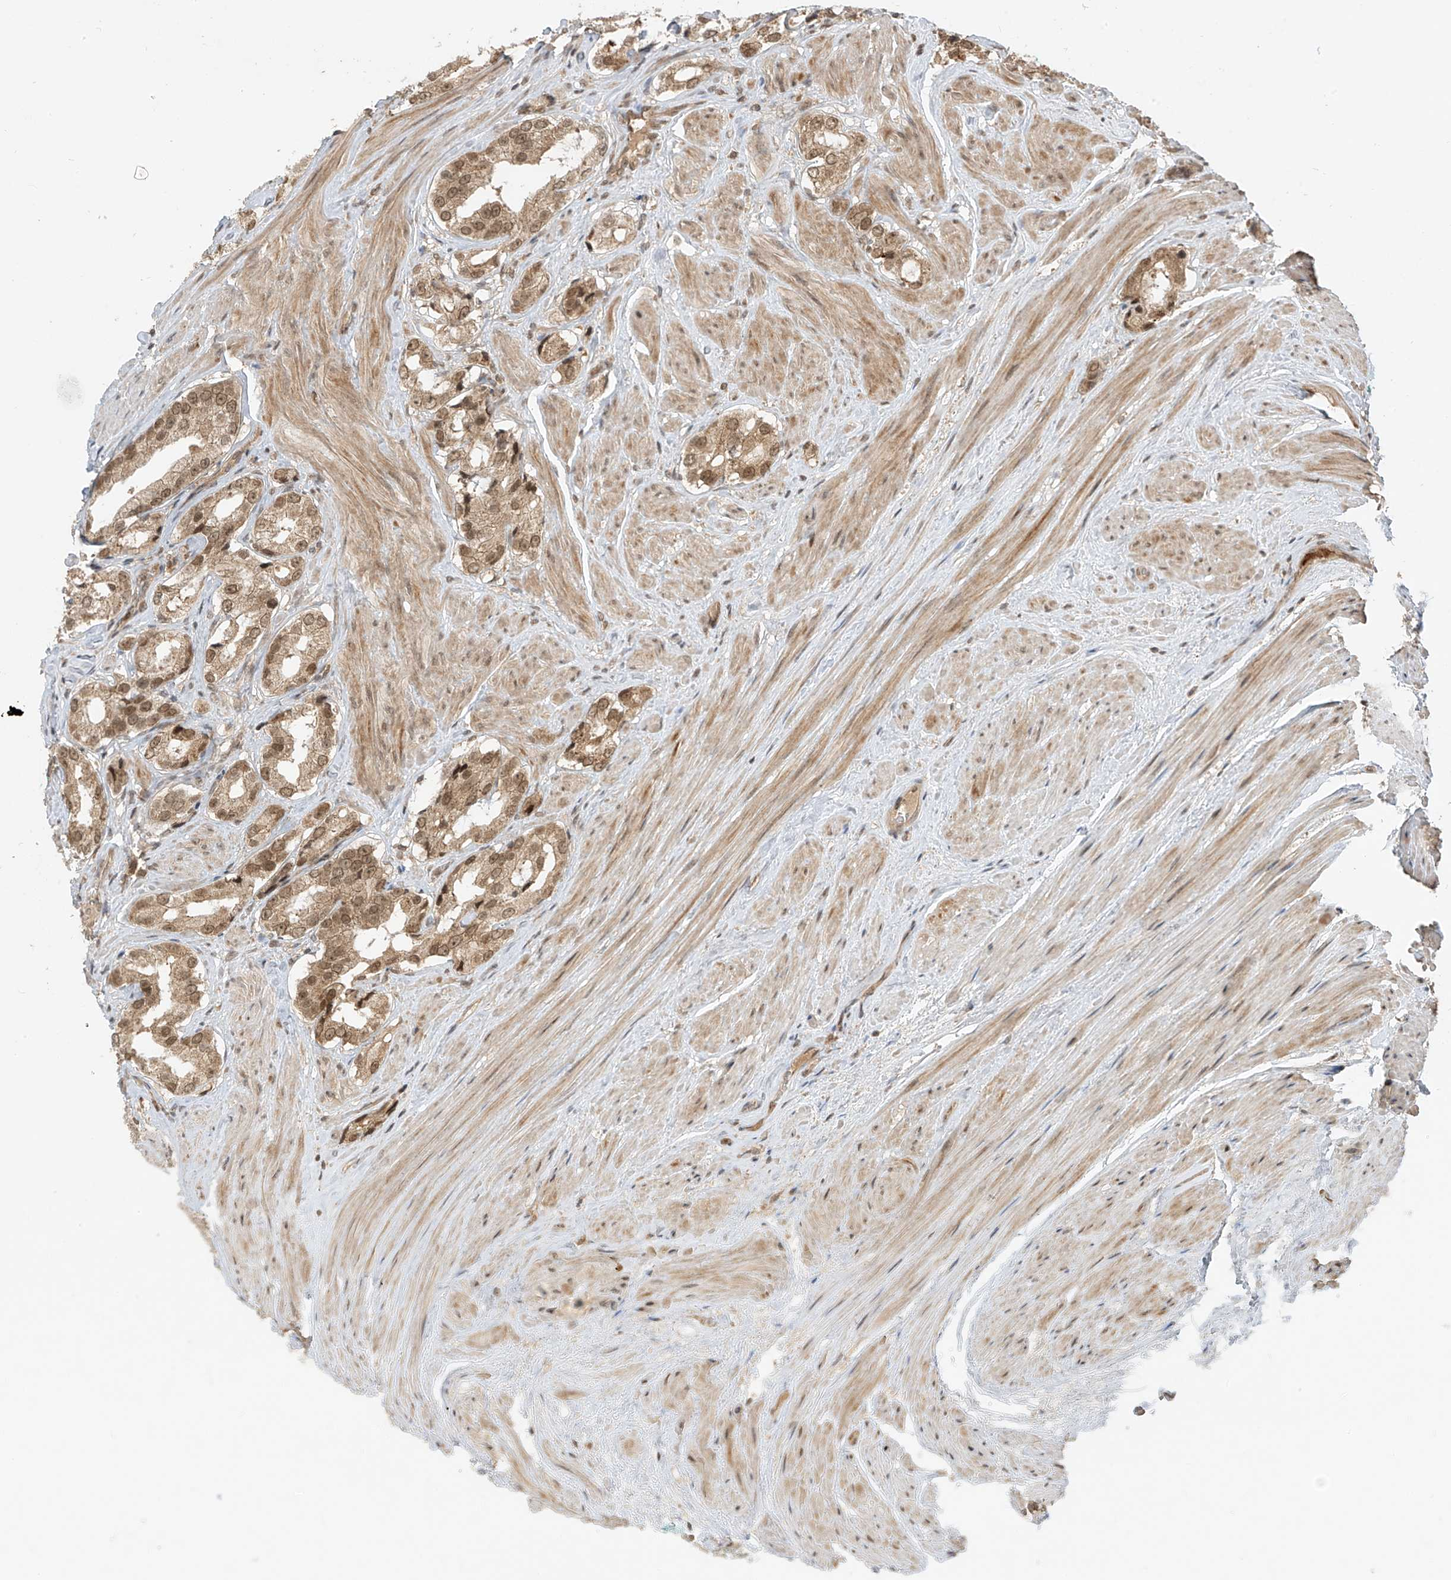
{"staining": {"intensity": "moderate", "quantity": "25%-75%", "location": "cytoplasmic/membranous,nuclear"}, "tissue": "prostate cancer", "cell_type": "Tumor cells", "image_type": "cancer", "snomed": [{"axis": "morphology", "description": "Adenocarcinoma, Low grade"}, {"axis": "topography", "description": "Prostate"}], "caption": "Immunohistochemical staining of human prostate cancer displays moderate cytoplasmic/membranous and nuclear protein staining in approximately 25%-75% of tumor cells.", "gene": "LCOR", "patient": {"sex": "male", "age": 54}}